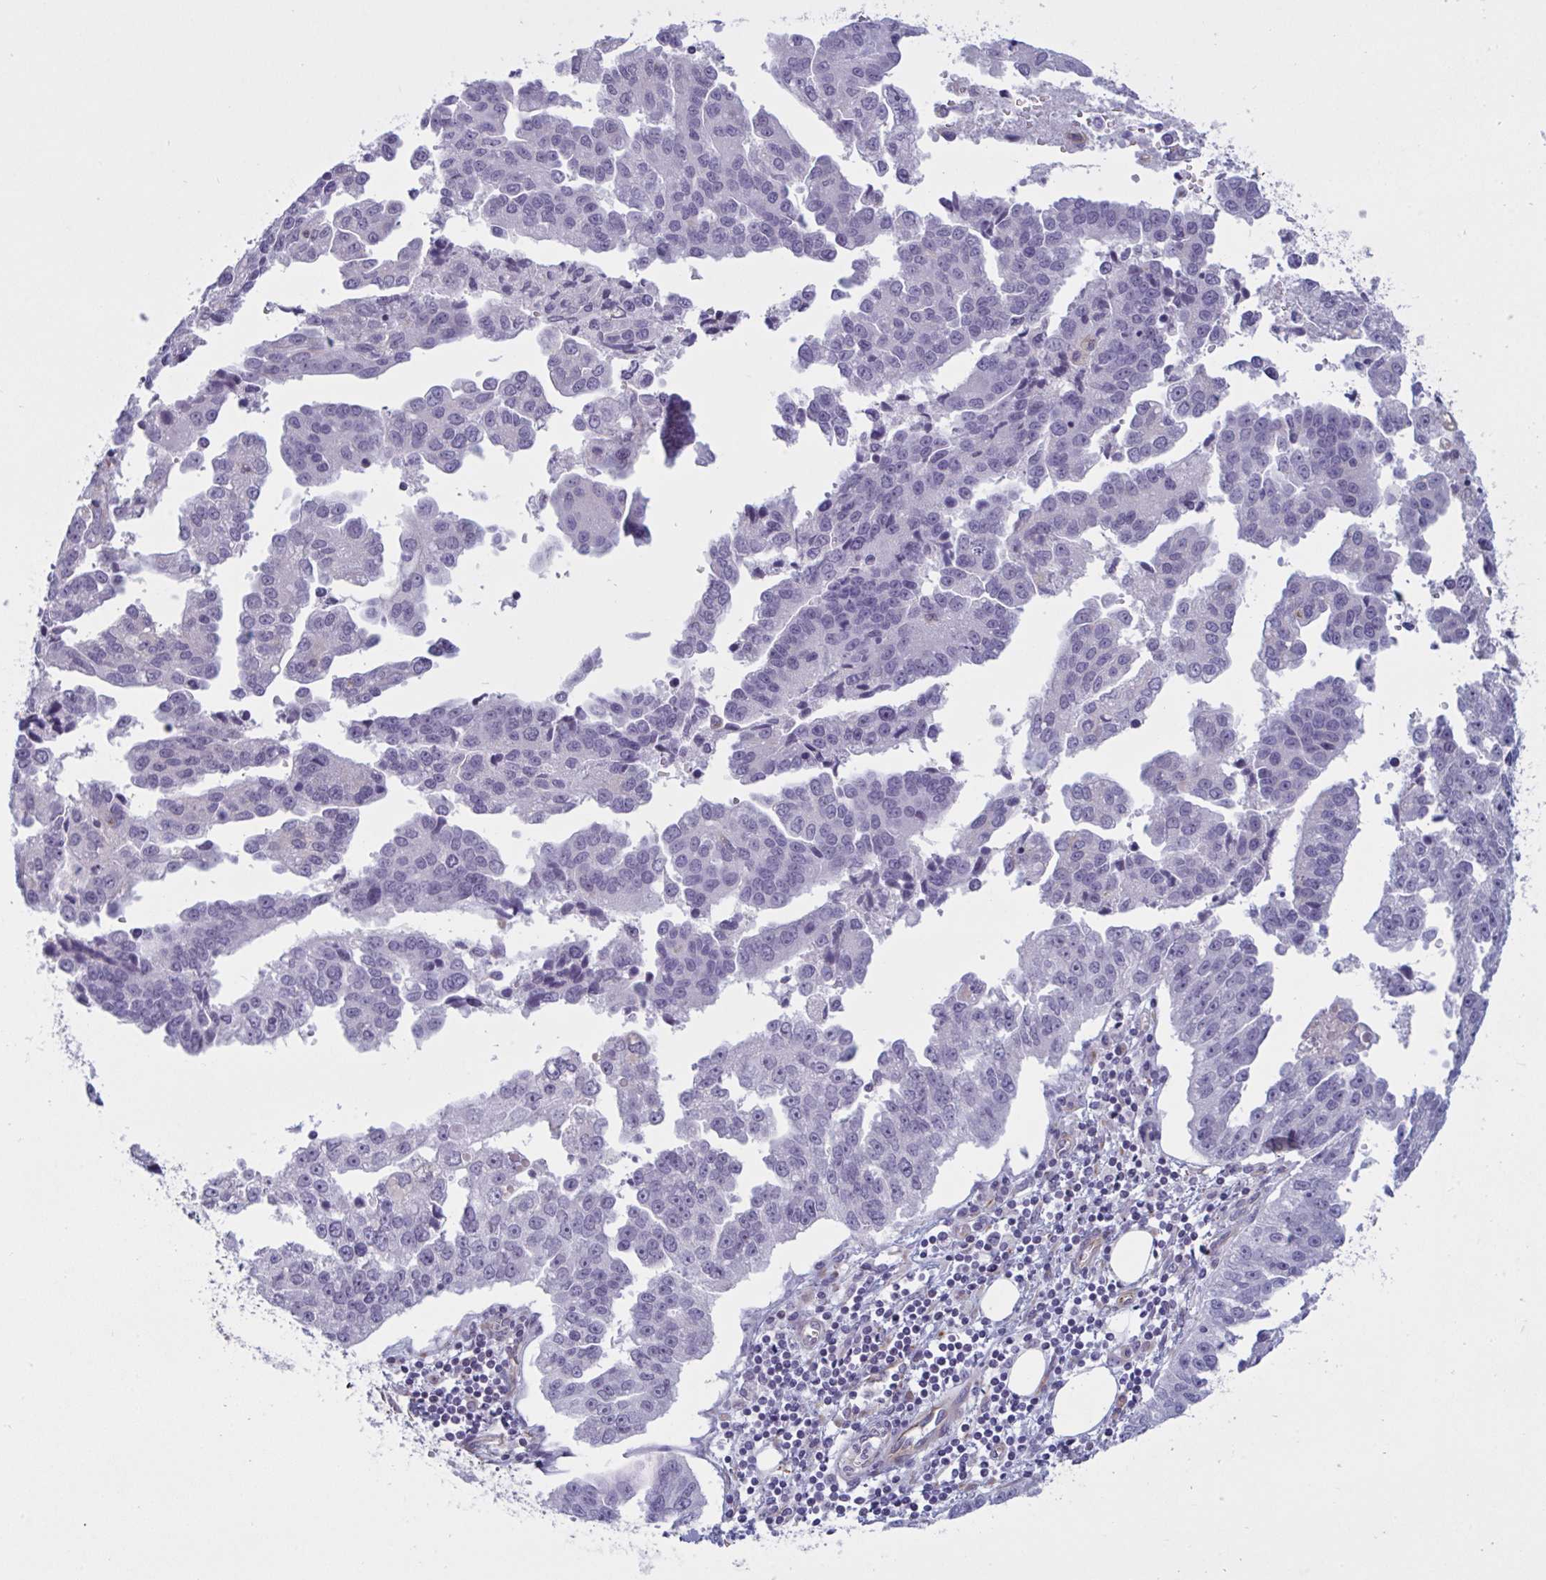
{"staining": {"intensity": "negative", "quantity": "none", "location": "none"}, "tissue": "ovarian cancer", "cell_type": "Tumor cells", "image_type": "cancer", "snomed": [{"axis": "morphology", "description": "Cystadenocarcinoma, serous, NOS"}, {"axis": "topography", "description": "Ovary"}], "caption": "Human serous cystadenocarcinoma (ovarian) stained for a protein using IHC reveals no expression in tumor cells.", "gene": "OR1L3", "patient": {"sex": "female", "age": 75}}